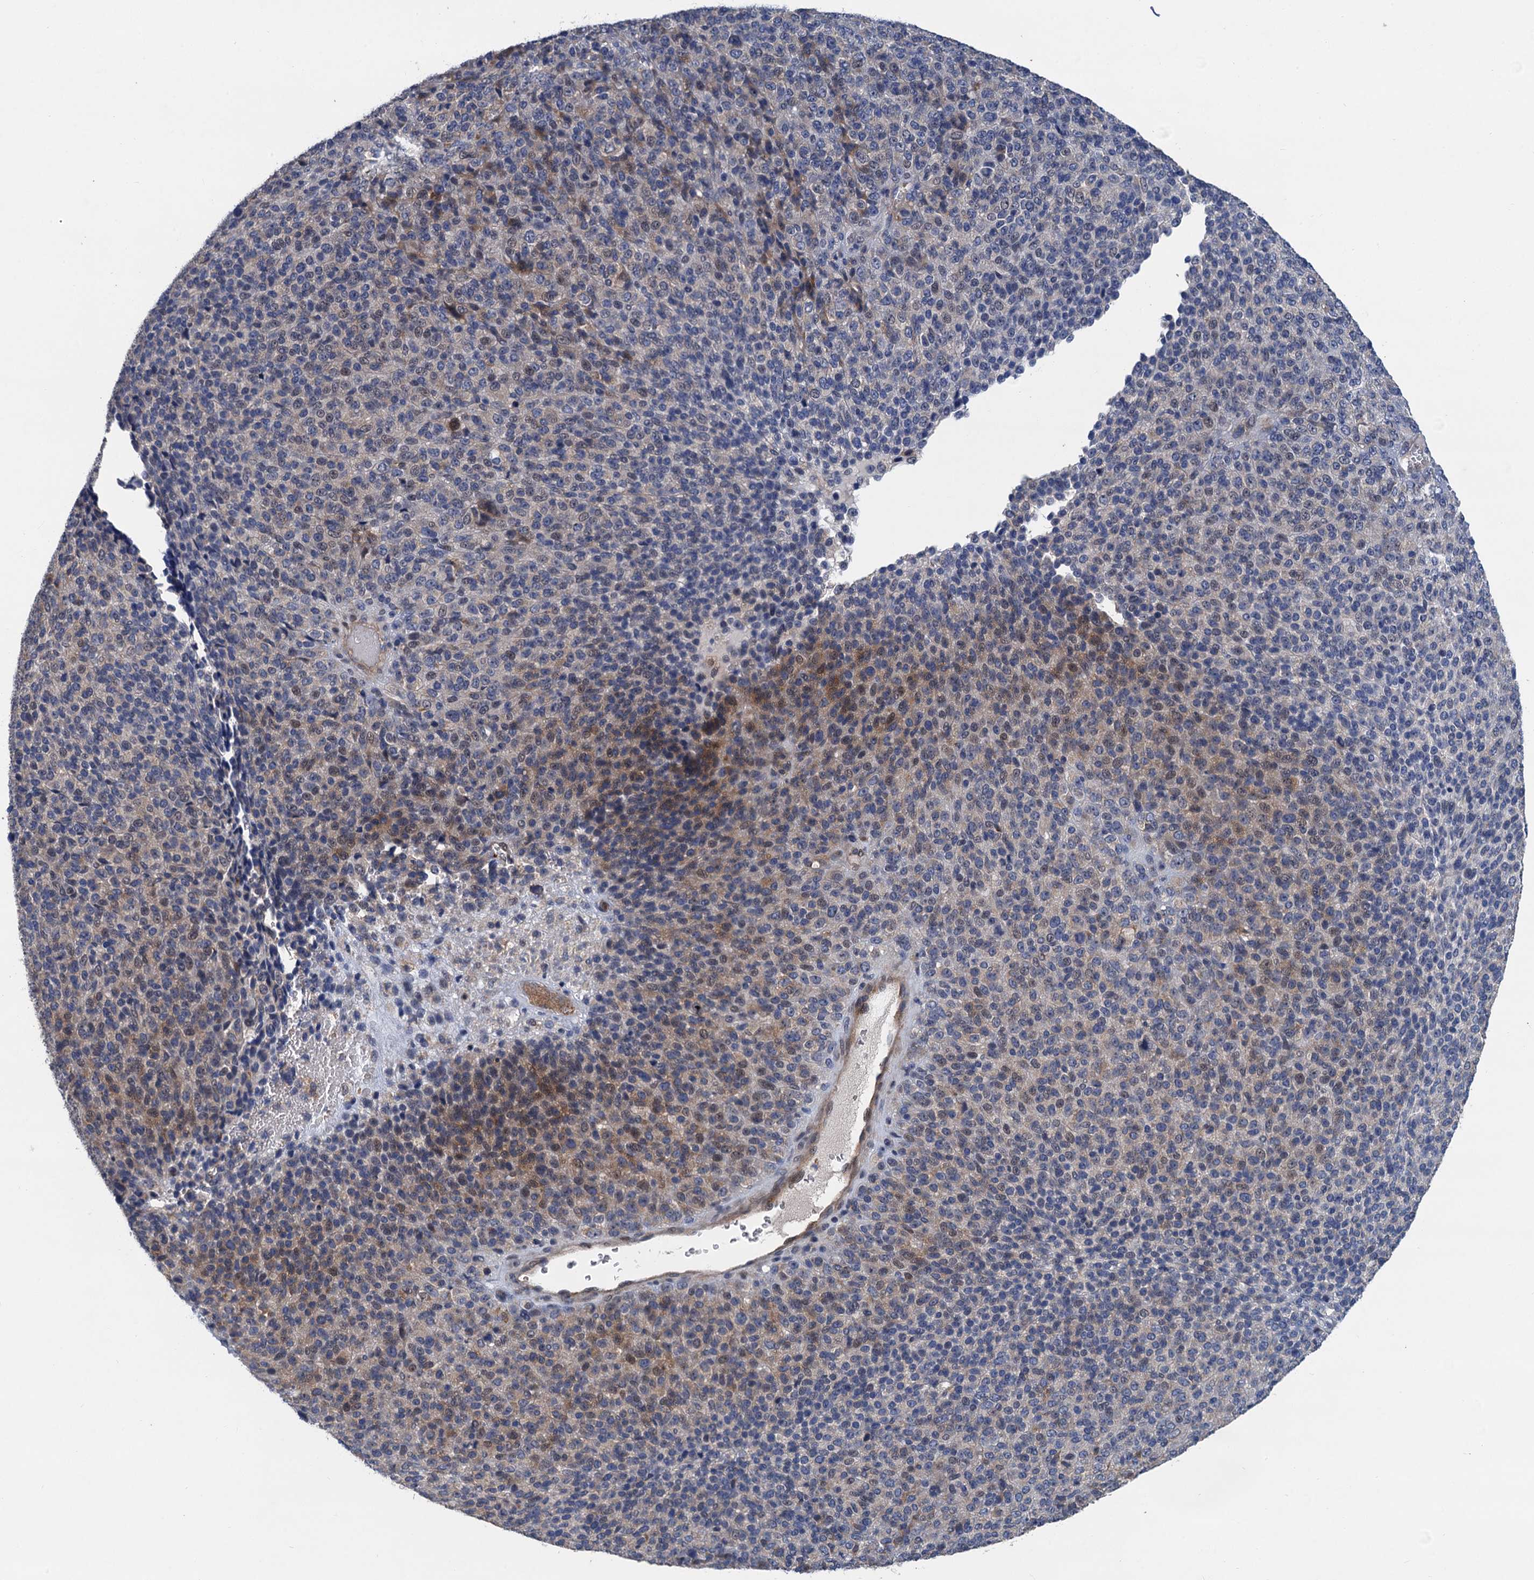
{"staining": {"intensity": "moderate", "quantity": "<25%", "location": "cytoplasmic/membranous,nuclear"}, "tissue": "melanoma", "cell_type": "Tumor cells", "image_type": "cancer", "snomed": [{"axis": "morphology", "description": "Malignant melanoma, Metastatic site"}, {"axis": "topography", "description": "Brain"}], "caption": "Tumor cells reveal low levels of moderate cytoplasmic/membranous and nuclear staining in approximately <25% of cells in malignant melanoma (metastatic site).", "gene": "TRAF7", "patient": {"sex": "female", "age": 56}}